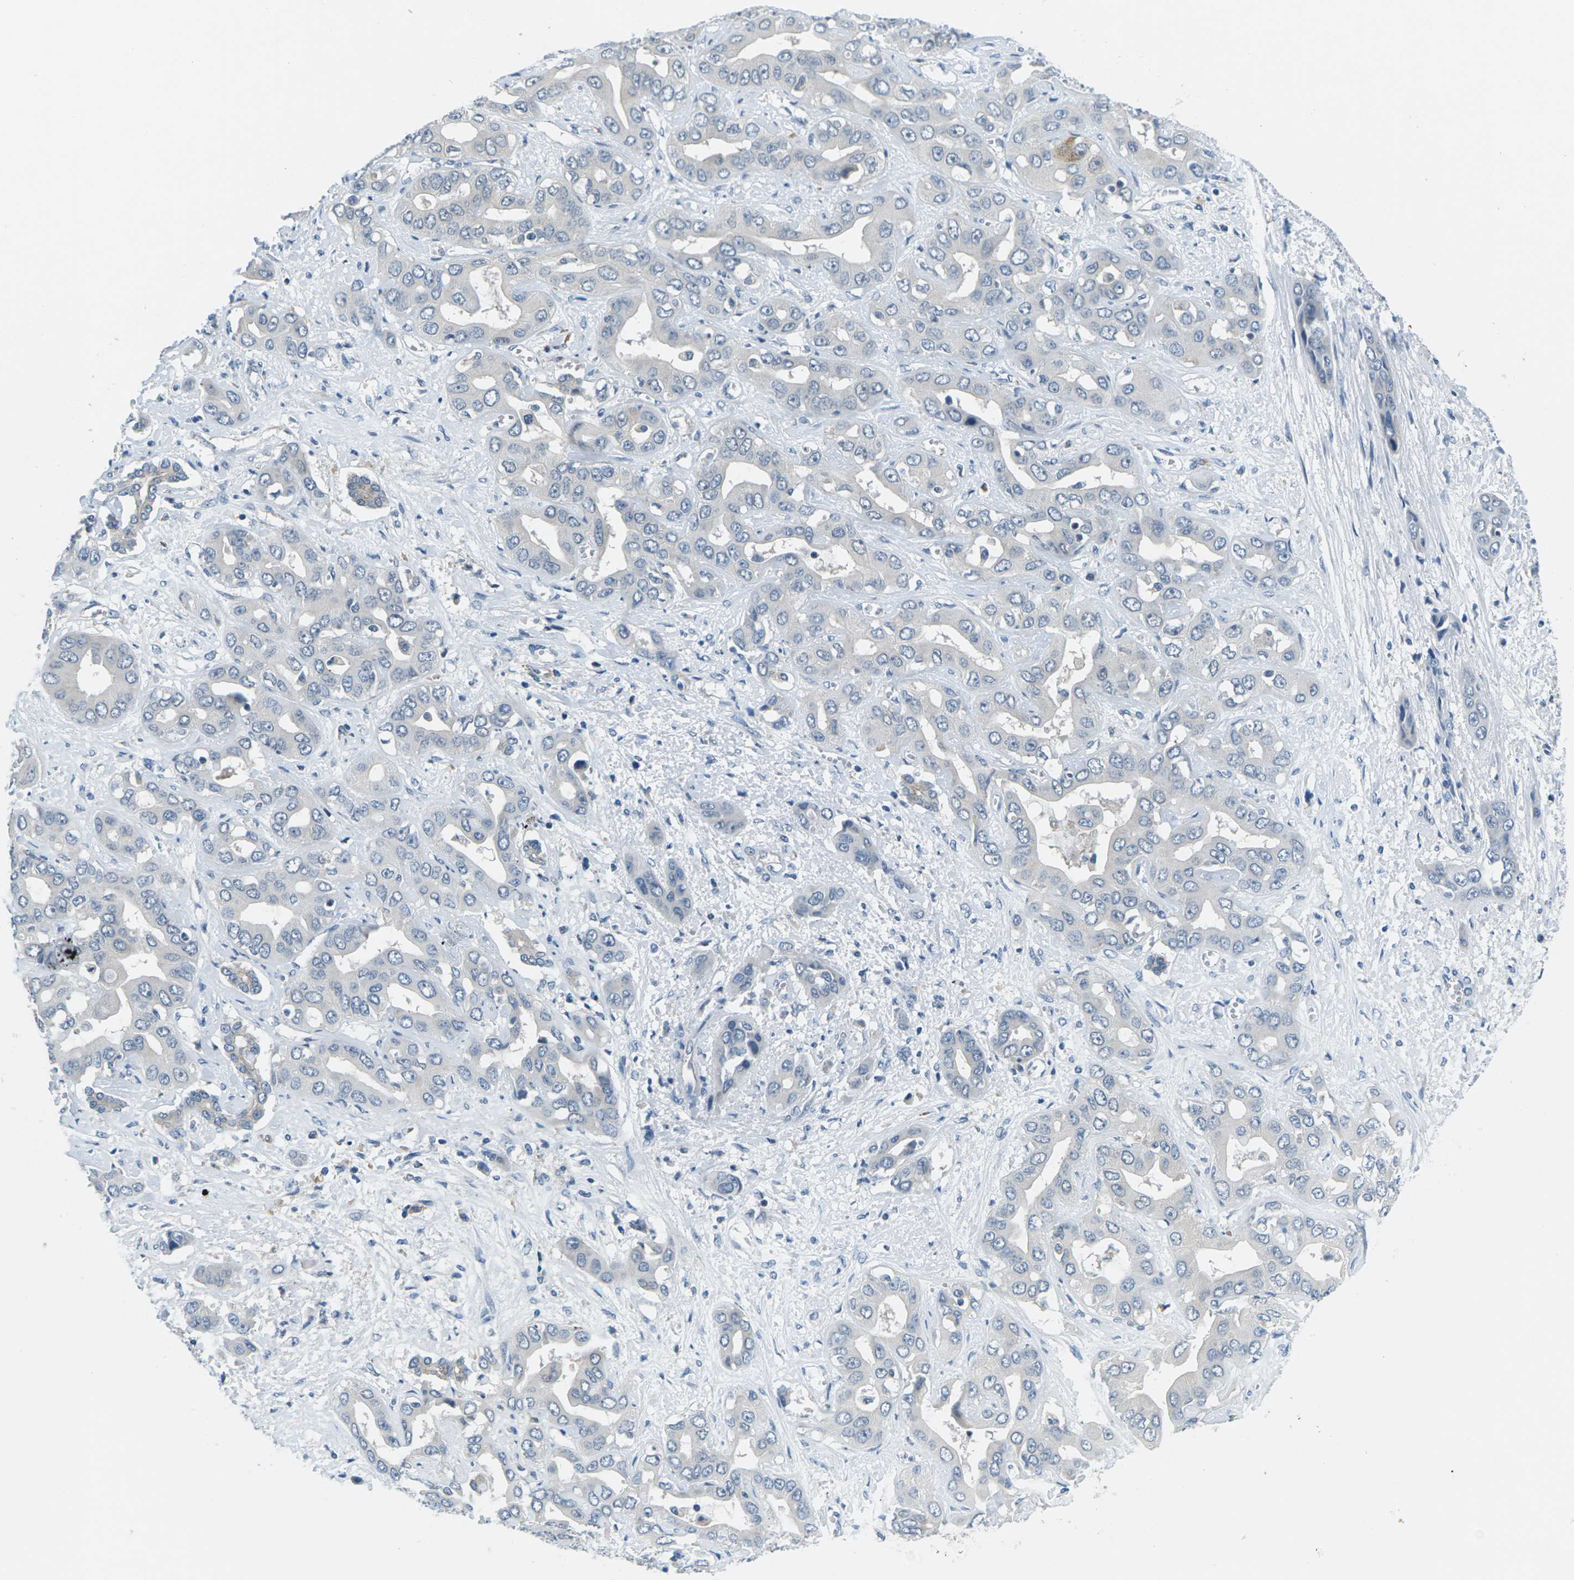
{"staining": {"intensity": "negative", "quantity": "none", "location": "none"}, "tissue": "liver cancer", "cell_type": "Tumor cells", "image_type": "cancer", "snomed": [{"axis": "morphology", "description": "Cholangiocarcinoma"}, {"axis": "topography", "description": "Liver"}], "caption": "This is a photomicrograph of immunohistochemistry staining of liver cancer (cholangiocarcinoma), which shows no positivity in tumor cells.", "gene": "CTNND1", "patient": {"sex": "female", "age": 52}}